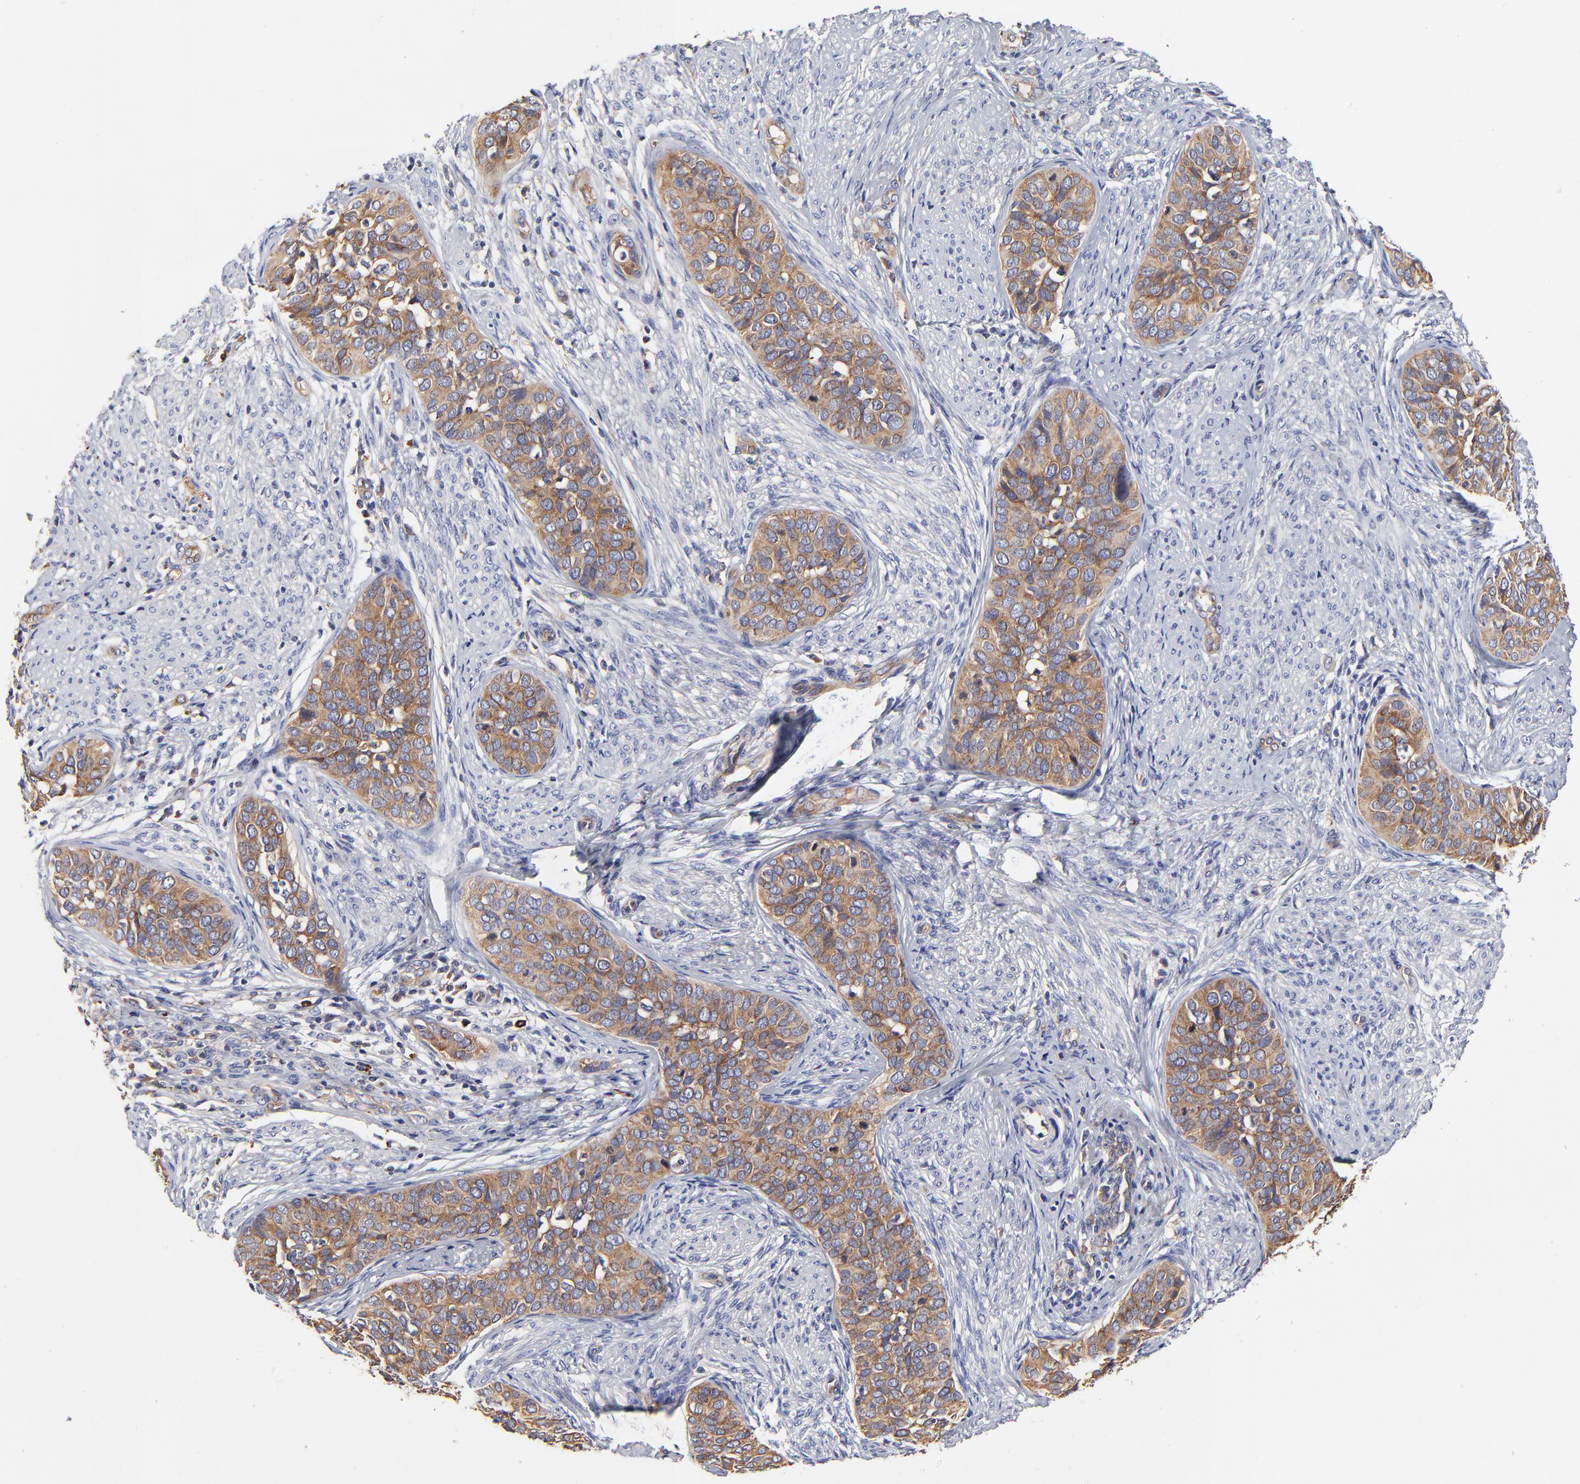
{"staining": {"intensity": "moderate", "quantity": ">75%", "location": "cytoplasmic/membranous"}, "tissue": "cervical cancer", "cell_type": "Tumor cells", "image_type": "cancer", "snomed": [{"axis": "morphology", "description": "Squamous cell carcinoma, NOS"}, {"axis": "topography", "description": "Cervix"}], "caption": "Immunohistochemical staining of squamous cell carcinoma (cervical) demonstrates medium levels of moderate cytoplasmic/membranous positivity in approximately >75% of tumor cells.", "gene": "CD2AP", "patient": {"sex": "female", "age": 31}}